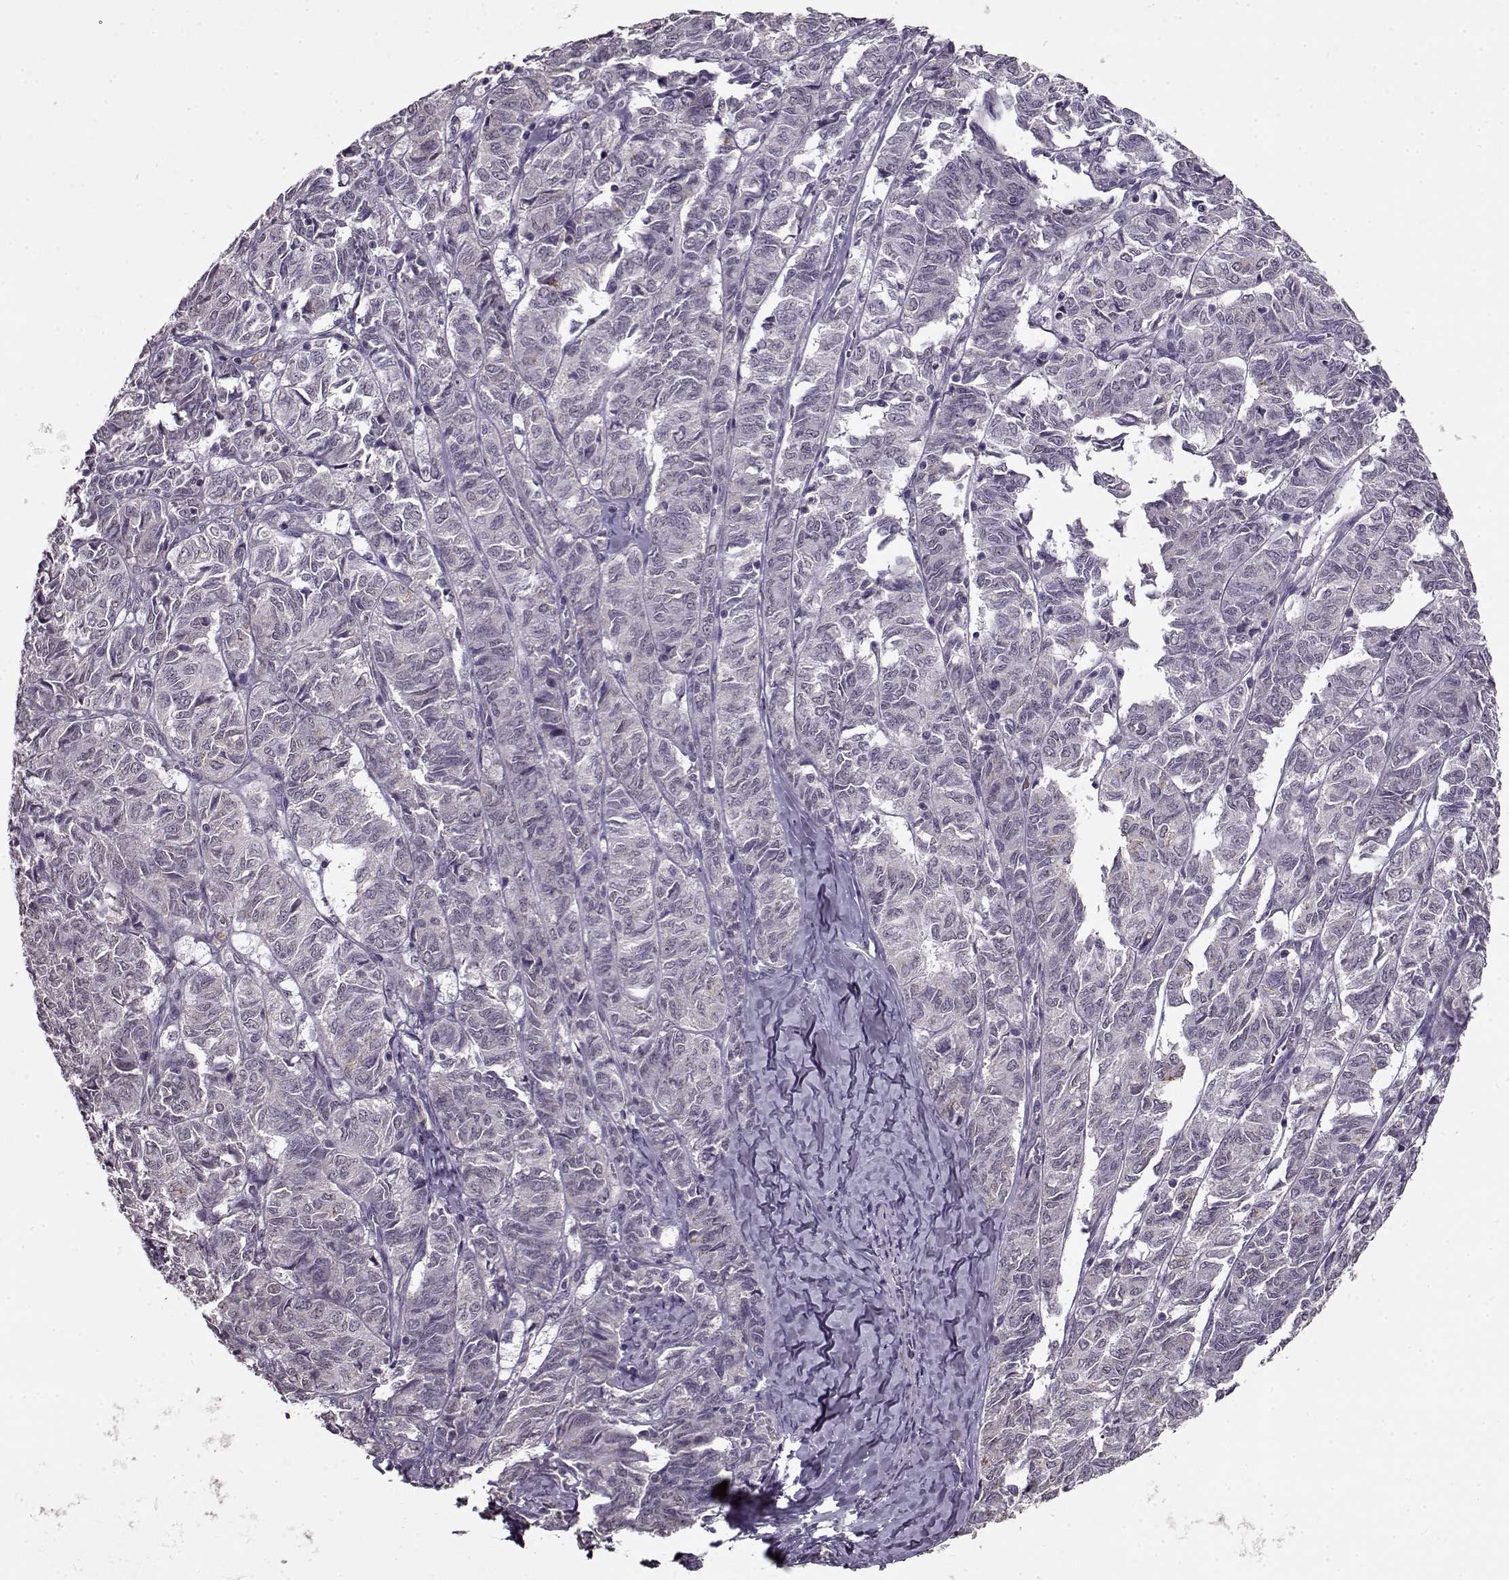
{"staining": {"intensity": "negative", "quantity": "none", "location": "none"}, "tissue": "ovarian cancer", "cell_type": "Tumor cells", "image_type": "cancer", "snomed": [{"axis": "morphology", "description": "Carcinoma, endometroid"}, {"axis": "topography", "description": "Ovary"}], "caption": "Immunohistochemical staining of ovarian cancer demonstrates no significant staining in tumor cells.", "gene": "RP1L1", "patient": {"sex": "female", "age": 80}}